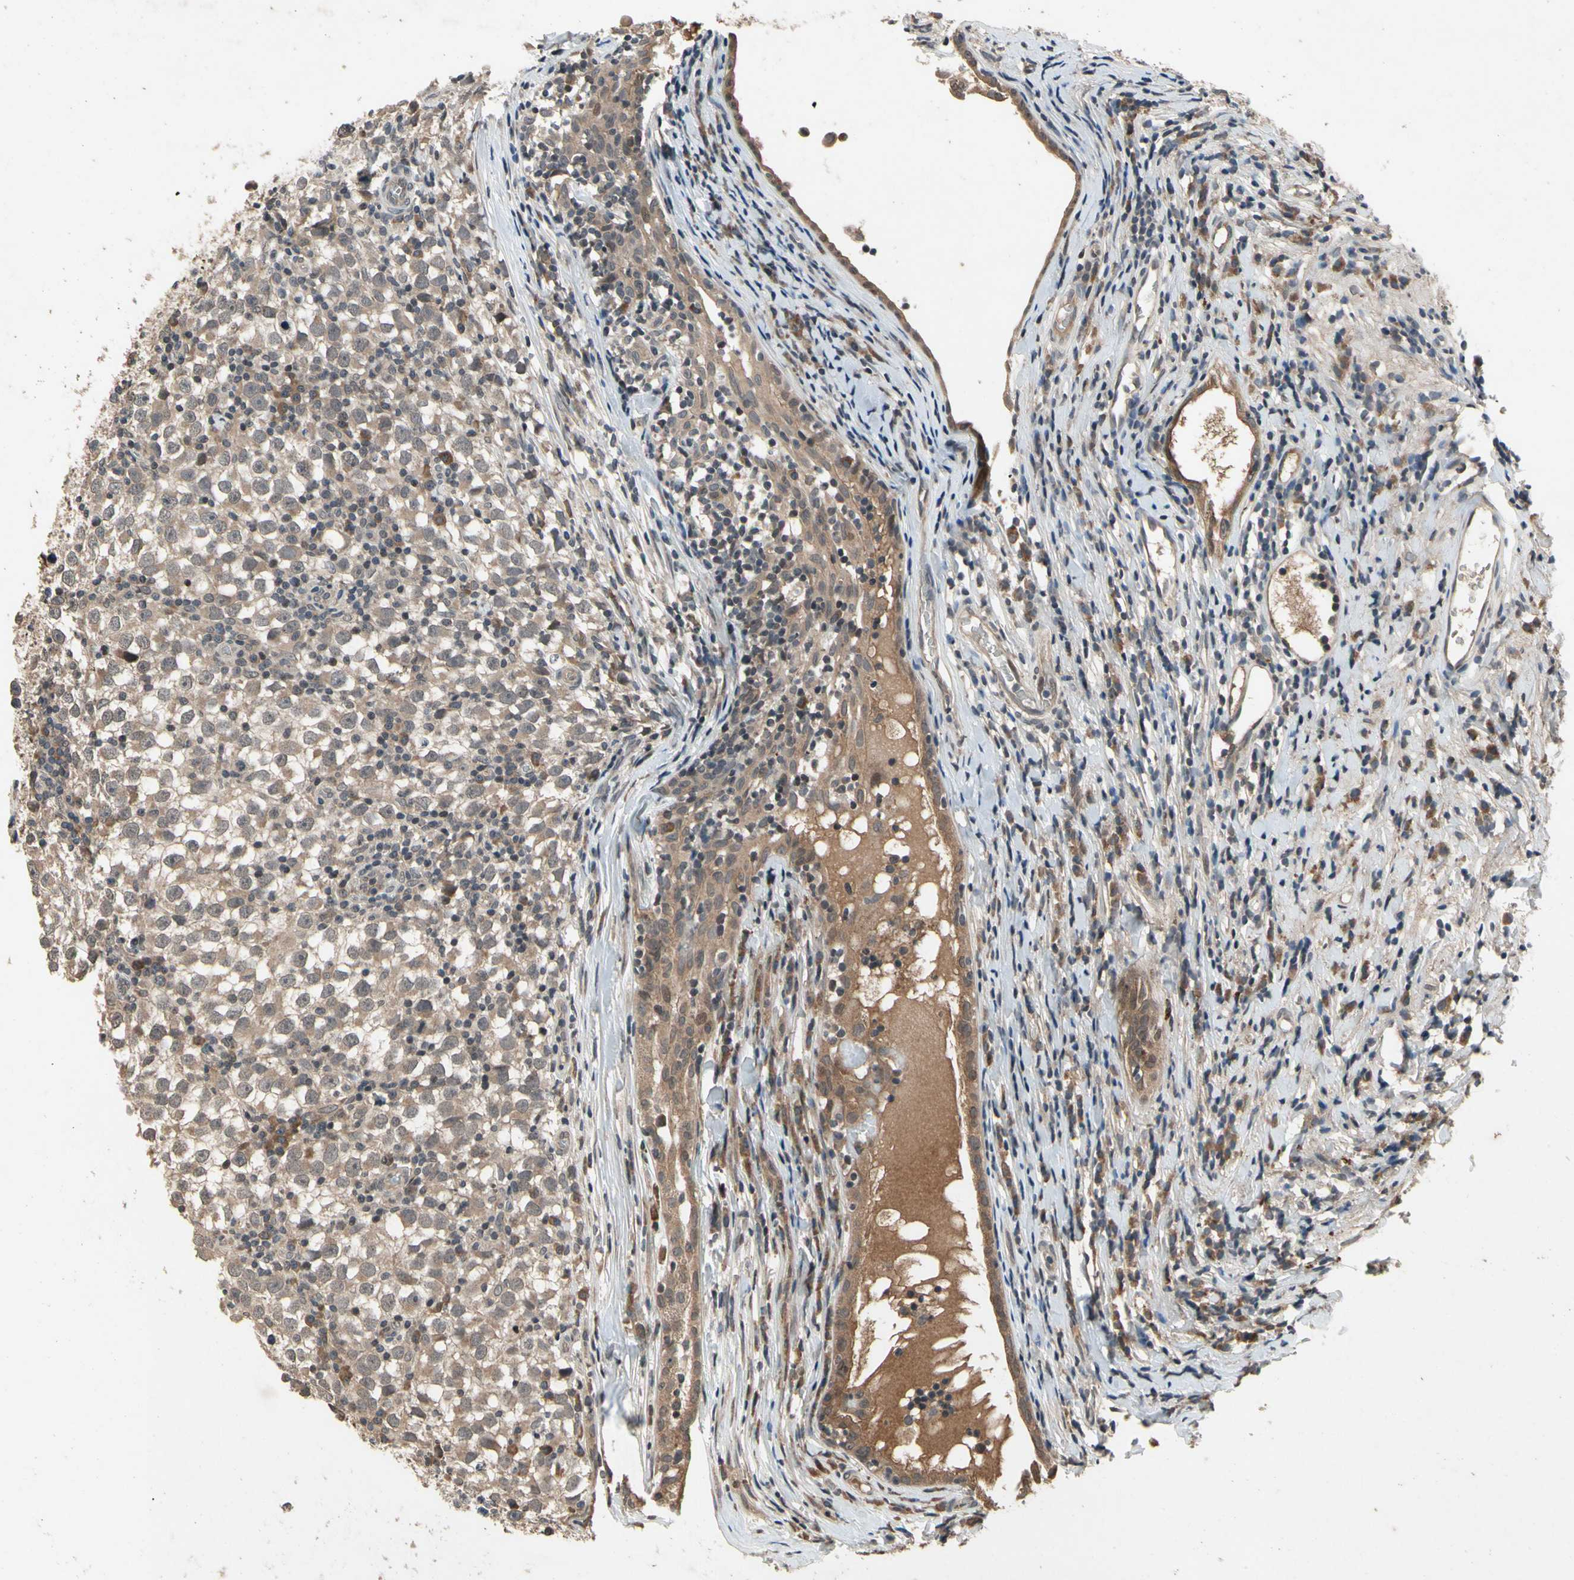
{"staining": {"intensity": "weak", "quantity": ">75%", "location": "cytoplasmic/membranous"}, "tissue": "testis cancer", "cell_type": "Tumor cells", "image_type": "cancer", "snomed": [{"axis": "morphology", "description": "Seminoma, NOS"}, {"axis": "topography", "description": "Testis"}], "caption": "Immunohistochemistry image of neoplastic tissue: seminoma (testis) stained using IHC exhibits low levels of weak protein expression localized specifically in the cytoplasmic/membranous of tumor cells, appearing as a cytoplasmic/membranous brown color.", "gene": "DPY19L3", "patient": {"sex": "male", "age": 65}}